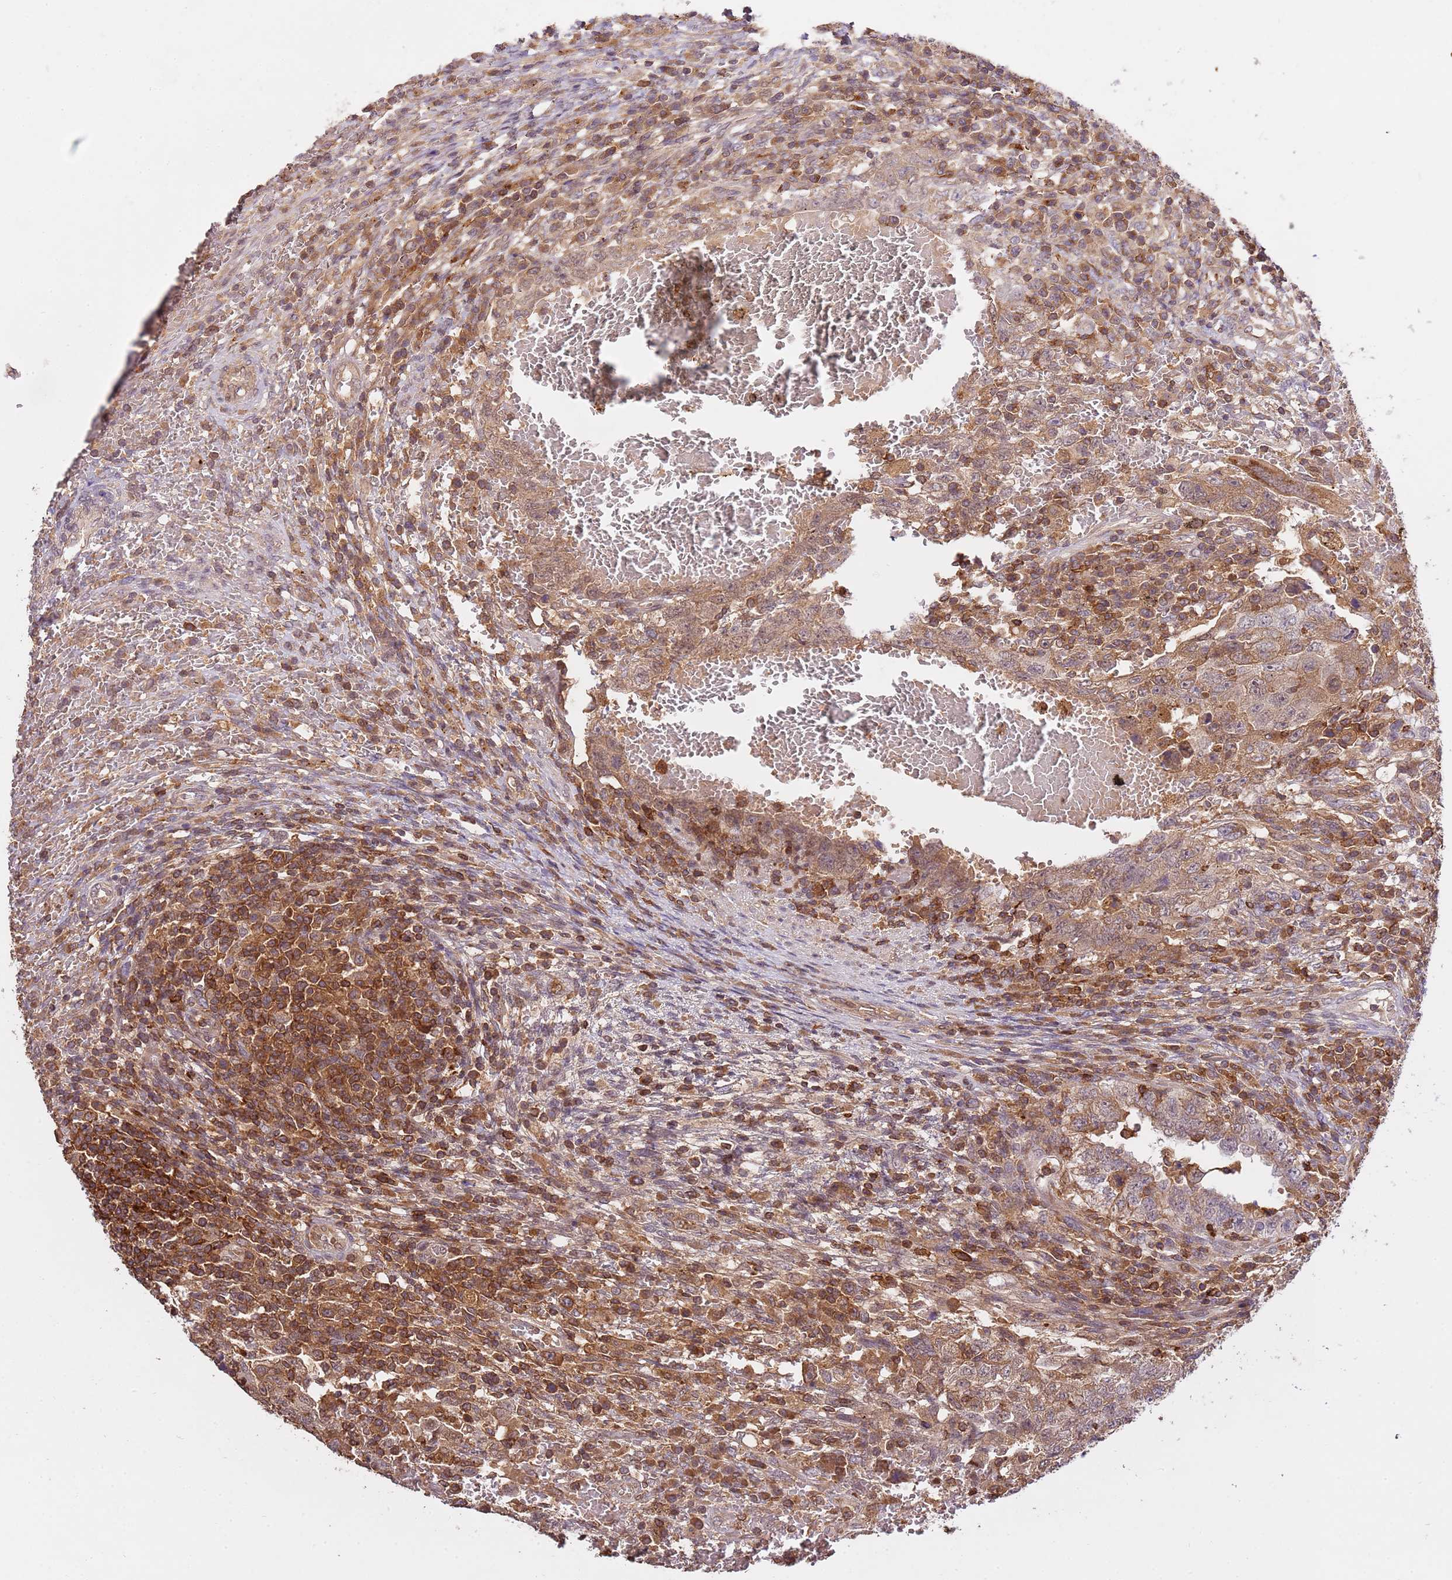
{"staining": {"intensity": "moderate", "quantity": ">75%", "location": "cytoplasmic/membranous,nuclear"}, "tissue": "testis cancer", "cell_type": "Tumor cells", "image_type": "cancer", "snomed": [{"axis": "morphology", "description": "Carcinoma, Embryonal, NOS"}, {"axis": "topography", "description": "Testis"}], "caption": "Testis cancer (embryonal carcinoma) stained with DAB immunohistochemistry reveals medium levels of moderate cytoplasmic/membranous and nuclear expression in about >75% of tumor cells.", "gene": "ZNF624", "patient": {"sex": "male", "age": 26}}